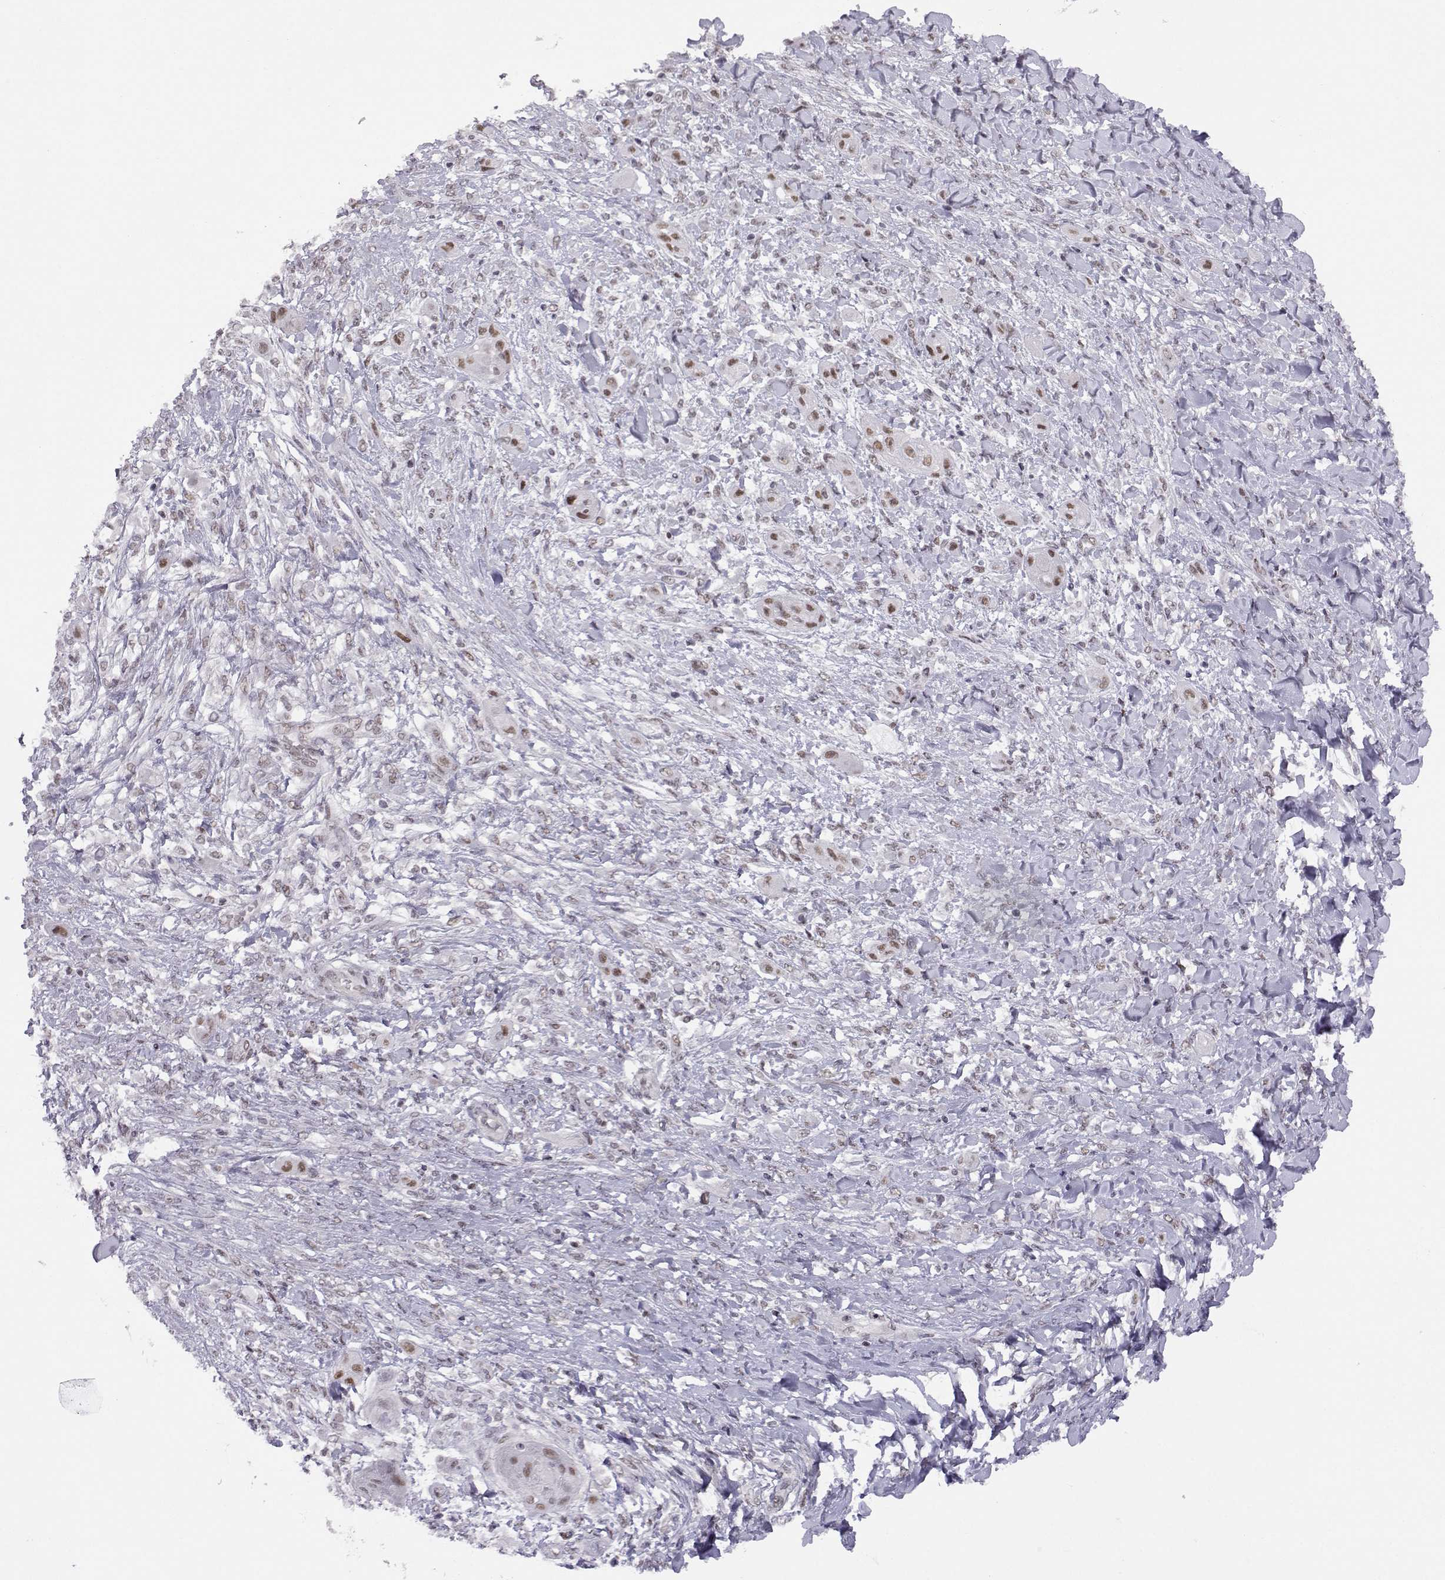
{"staining": {"intensity": "moderate", "quantity": ">75%", "location": "nuclear"}, "tissue": "skin cancer", "cell_type": "Tumor cells", "image_type": "cancer", "snomed": [{"axis": "morphology", "description": "Squamous cell carcinoma, NOS"}, {"axis": "topography", "description": "Skin"}], "caption": "A brown stain highlights moderate nuclear staining of a protein in human skin squamous cell carcinoma tumor cells. The protein of interest is shown in brown color, while the nuclei are stained blue.", "gene": "MED26", "patient": {"sex": "male", "age": 62}}